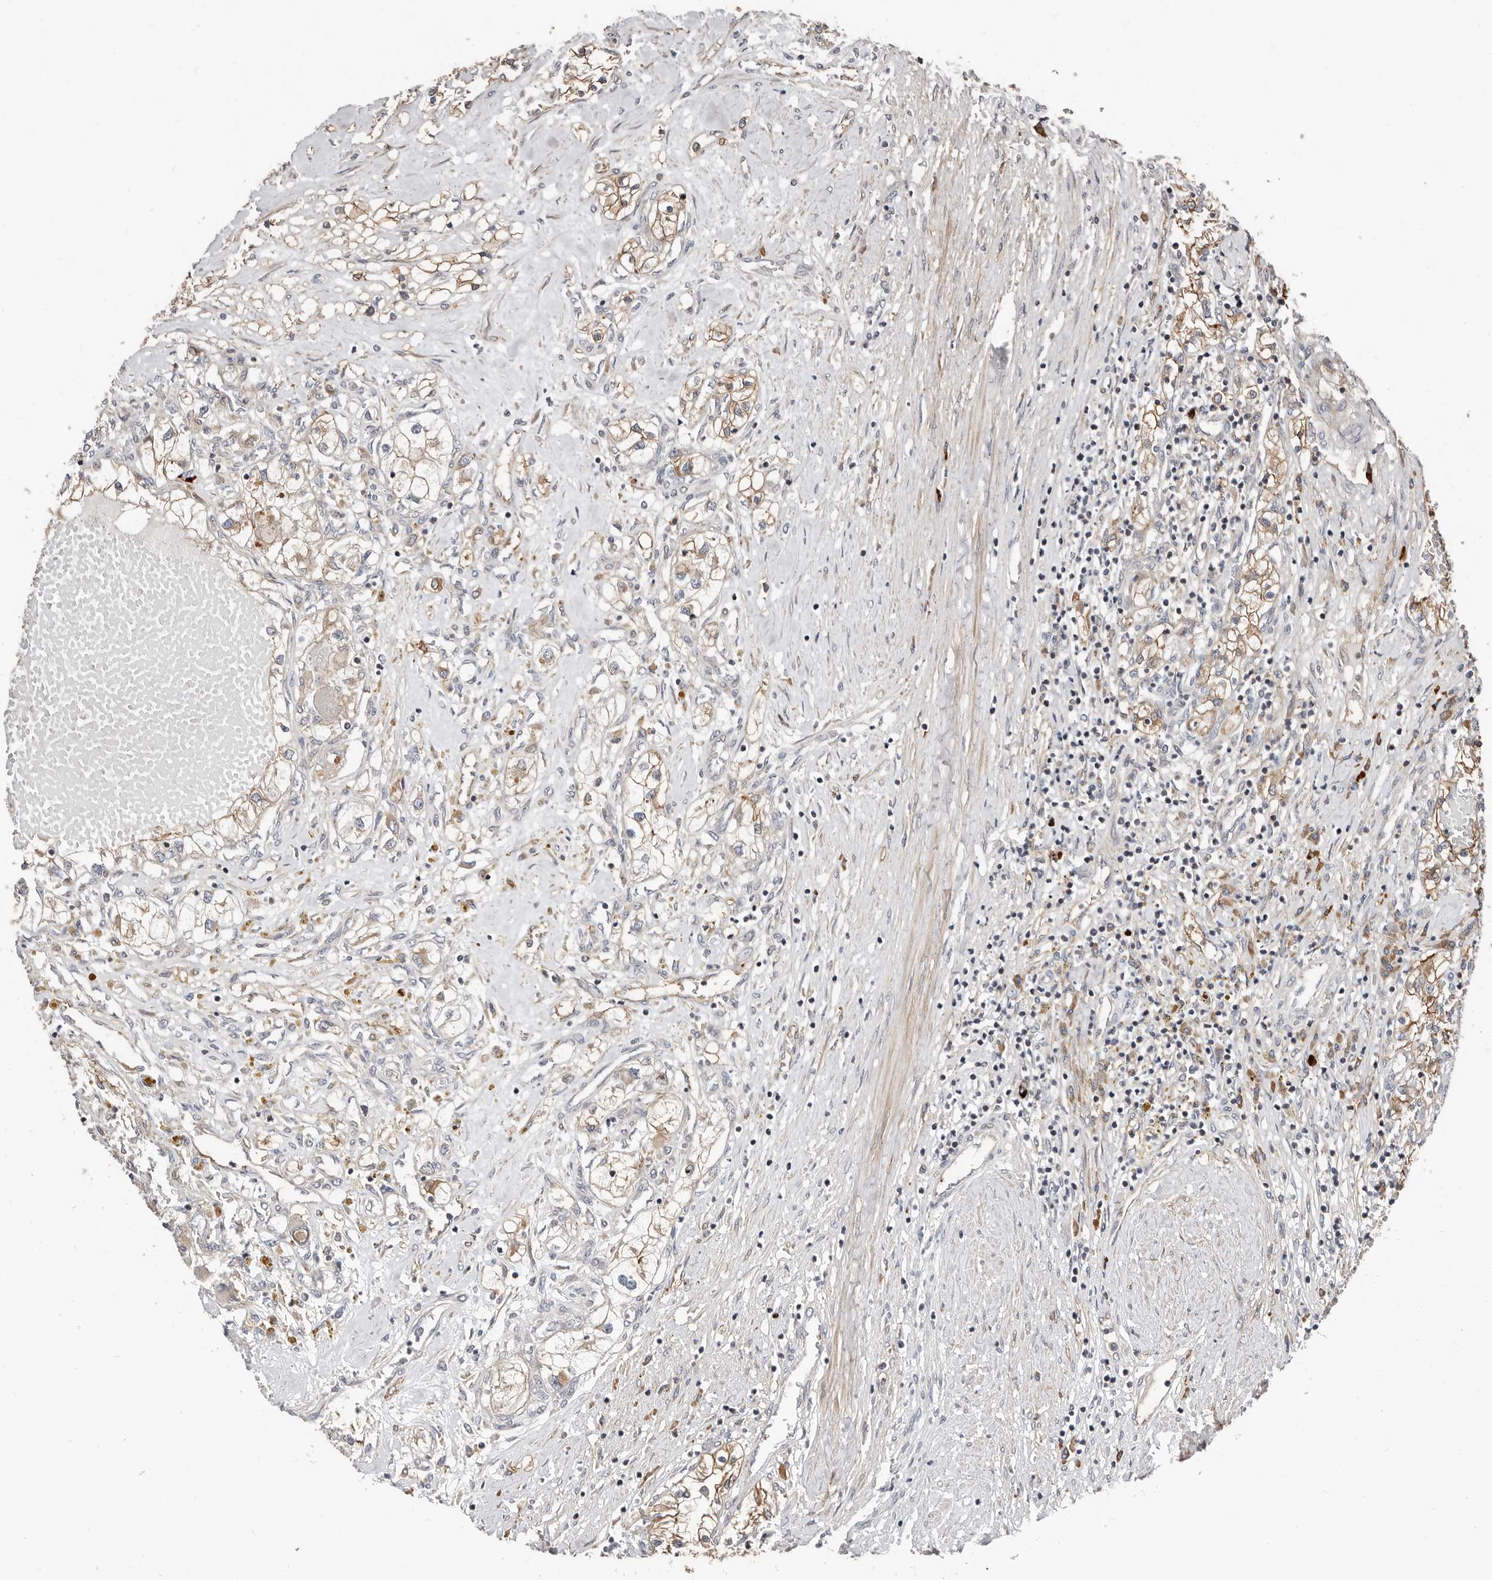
{"staining": {"intensity": "moderate", "quantity": "25%-75%", "location": "cytoplasmic/membranous"}, "tissue": "renal cancer", "cell_type": "Tumor cells", "image_type": "cancer", "snomed": [{"axis": "morphology", "description": "Normal tissue, NOS"}, {"axis": "morphology", "description": "Adenocarcinoma, NOS"}, {"axis": "topography", "description": "Kidney"}], "caption": "Tumor cells display medium levels of moderate cytoplasmic/membranous positivity in about 25%-75% of cells in human adenocarcinoma (renal).", "gene": "SMYD4", "patient": {"sex": "male", "age": 68}}